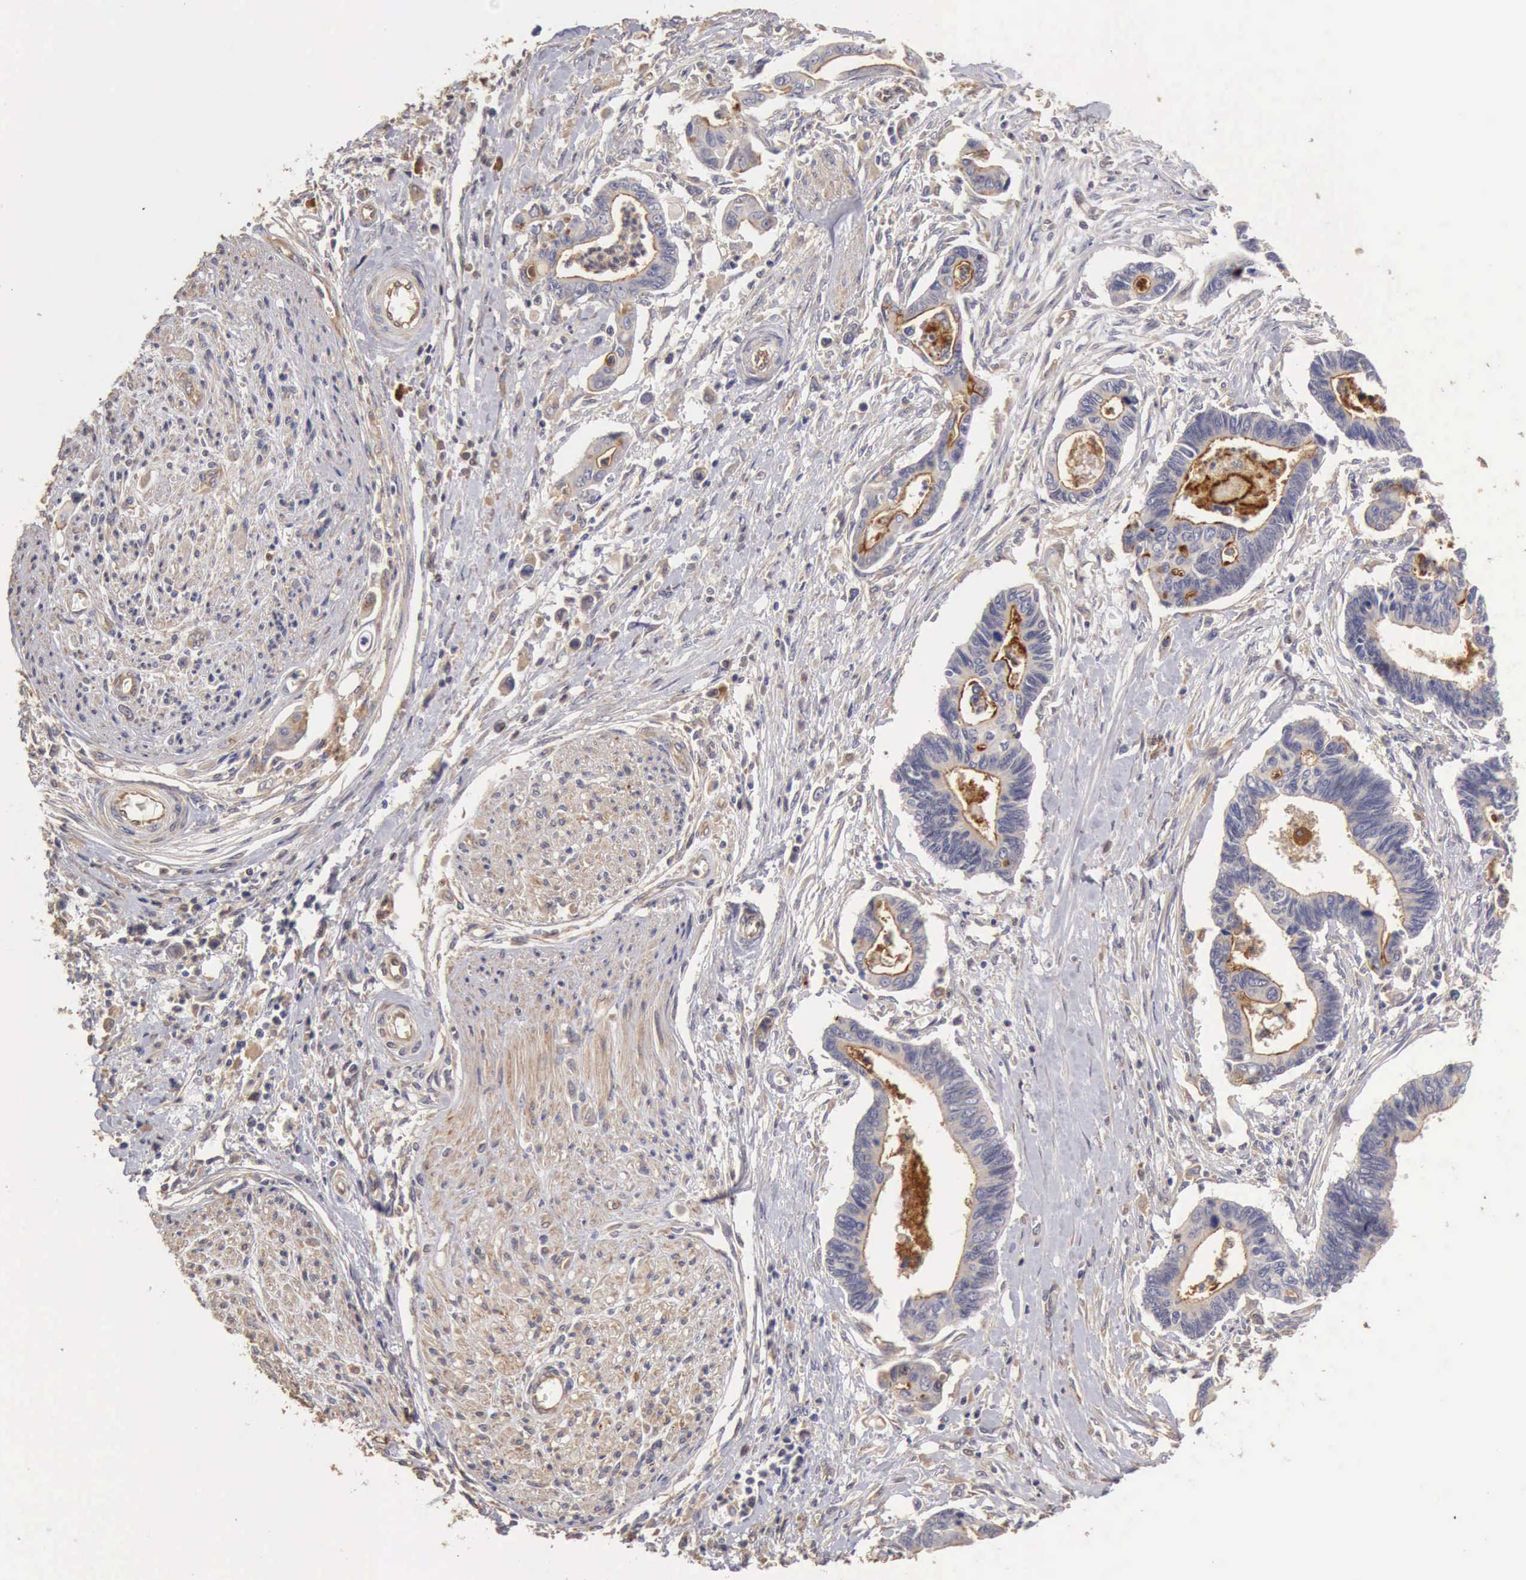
{"staining": {"intensity": "negative", "quantity": "none", "location": "none"}, "tissue": "pancreatic cancer", "cell_type": "Tumor cells", "image_type": "cancer", "snomed": [{"axis": "morphology", "description": "Adenocarcinoma, NOS"}, {"axis": "topography", "description": "Pancreas"}], "caption": "The image demonstrates no staining of tumor cells in pancreatic cancer.", "gene": "BMX", "patient": {"sex": "female", "age": 70}}